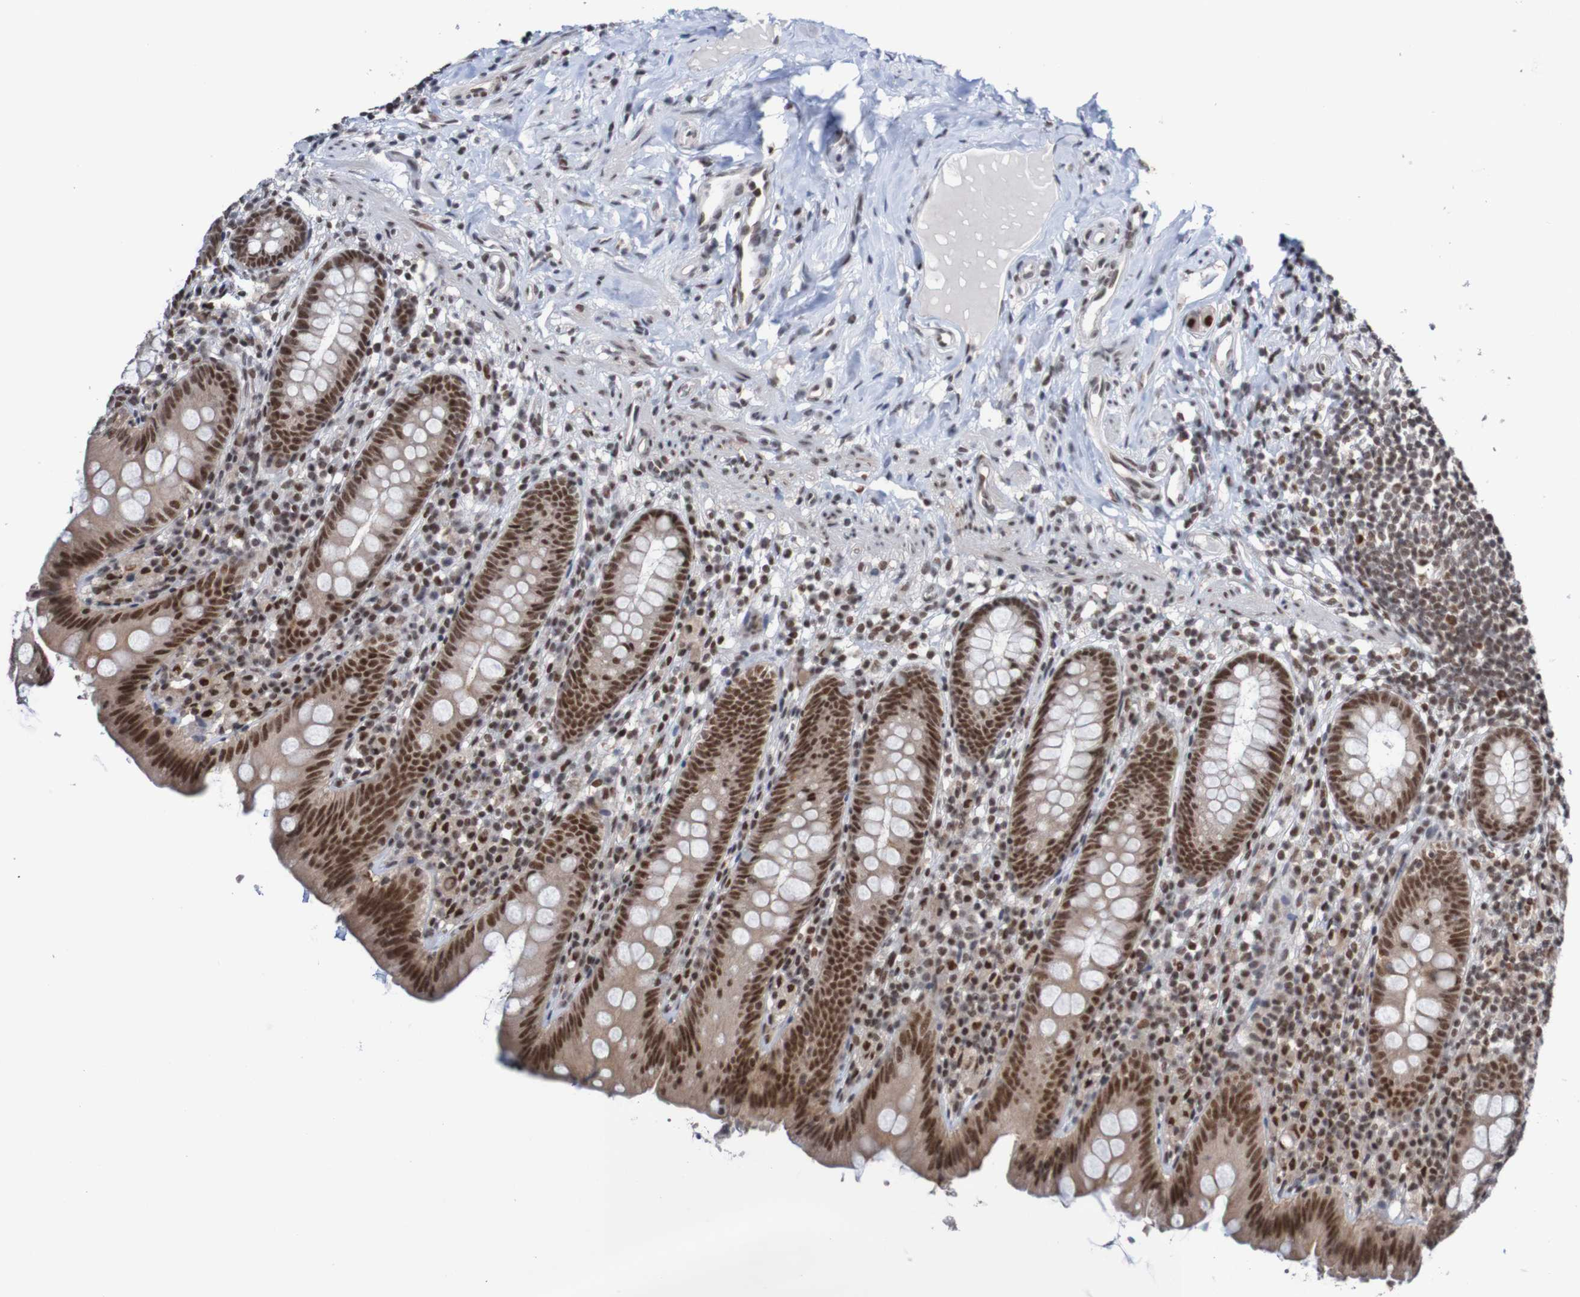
{"staining": {"intensity": "strong", "quantity": ">75%", "location": "cytoplasmic/membranous,nuclear"}, "tissue": "appendix", "cell_type": "Glandular cells", "image_type": "normal", "snomed": [{"axis": "morphology", "description": "Normal tissue, NOS"}, {"axis": "topography", "description": "Appendix"}], "caption": "Immunohistochemistry (IHC) of normal appendix displays high levels of strong cytoplasmic/membranous,nuclear expression in approximately >75% of glandular cells.", "gene": "CDC5L", "patient": {"sex": "male", "age": 52}}